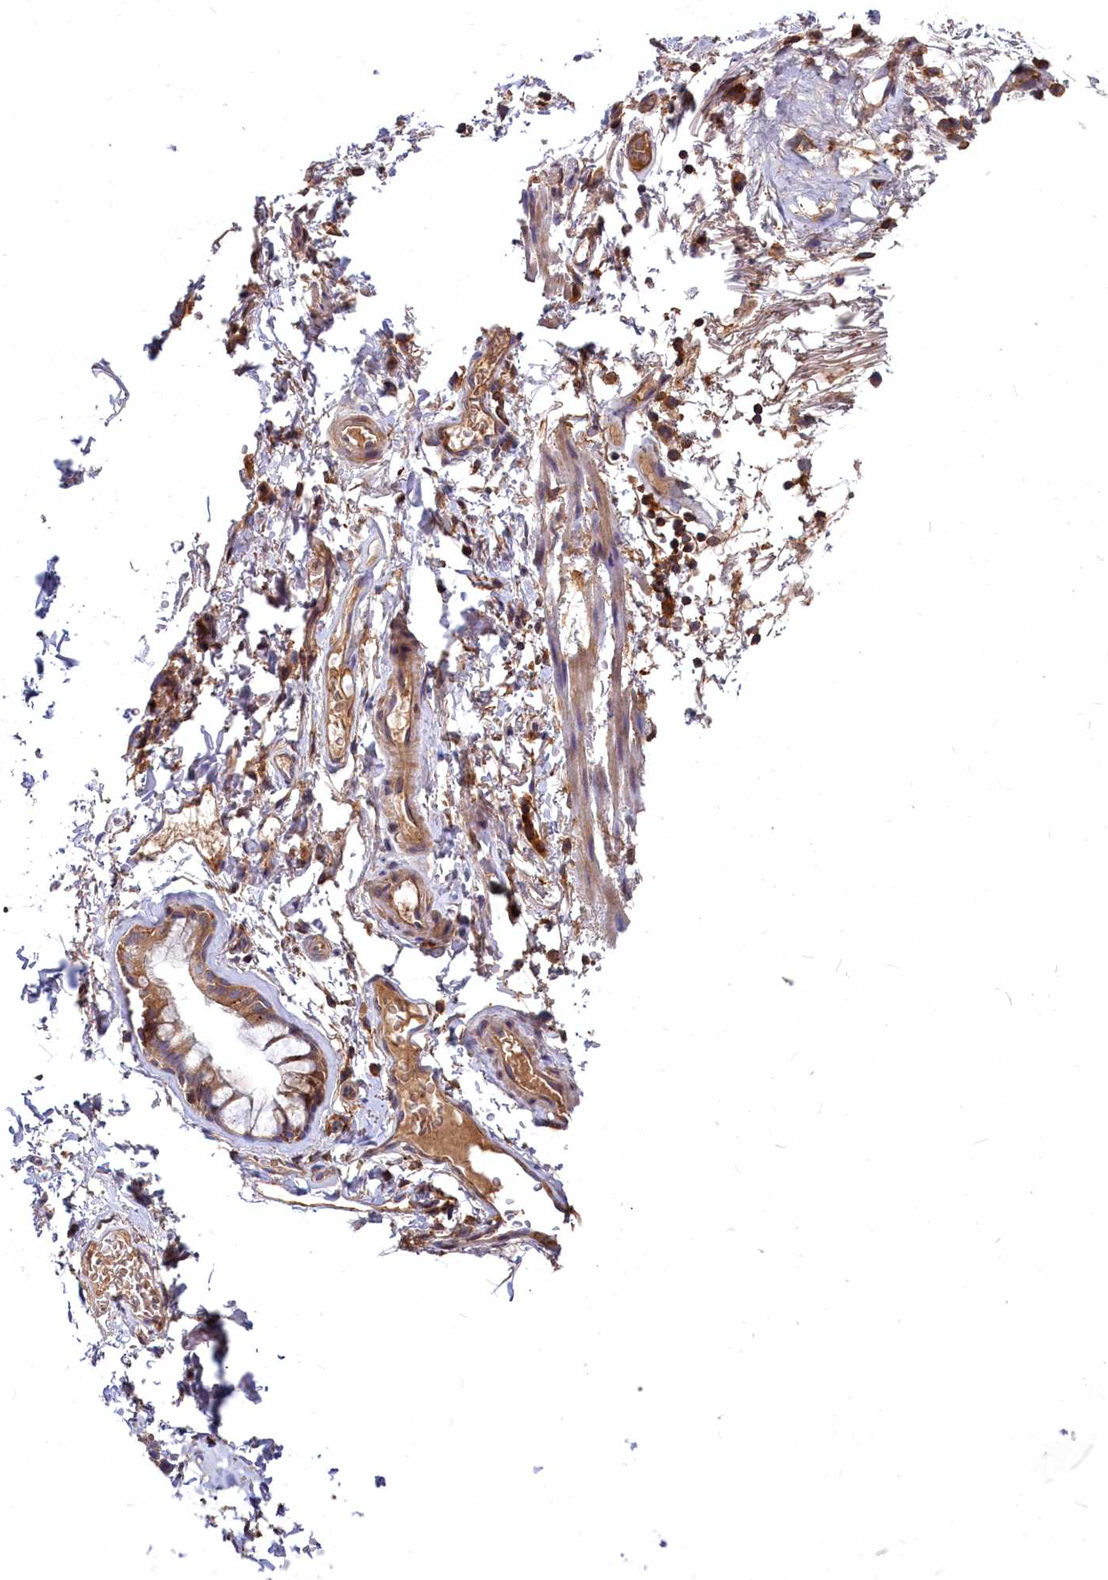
{"staining": {"intensity": "negative", "quantity": "none", "location": "none"}, "tissue": "adipose tissue", "cell_type": "Adipocytes", "image_type": "normal", "snomed": [{"axis": "morphology", "description": "Normal tissue, NOS"}, {"axis": "topography", "description": "Lymph node"}, {"axis": "topography", "description": "Bronchus"}], "caption": "Photomicrograph shows no significant protein expression in adipocytes of normal adipose tissue. The staining is performed using DAB brown chromogen with nuclei counter-stained in using hematoxylin.", "gene": "MYO9B", "patient": {"sex": "male", "age": 63}}